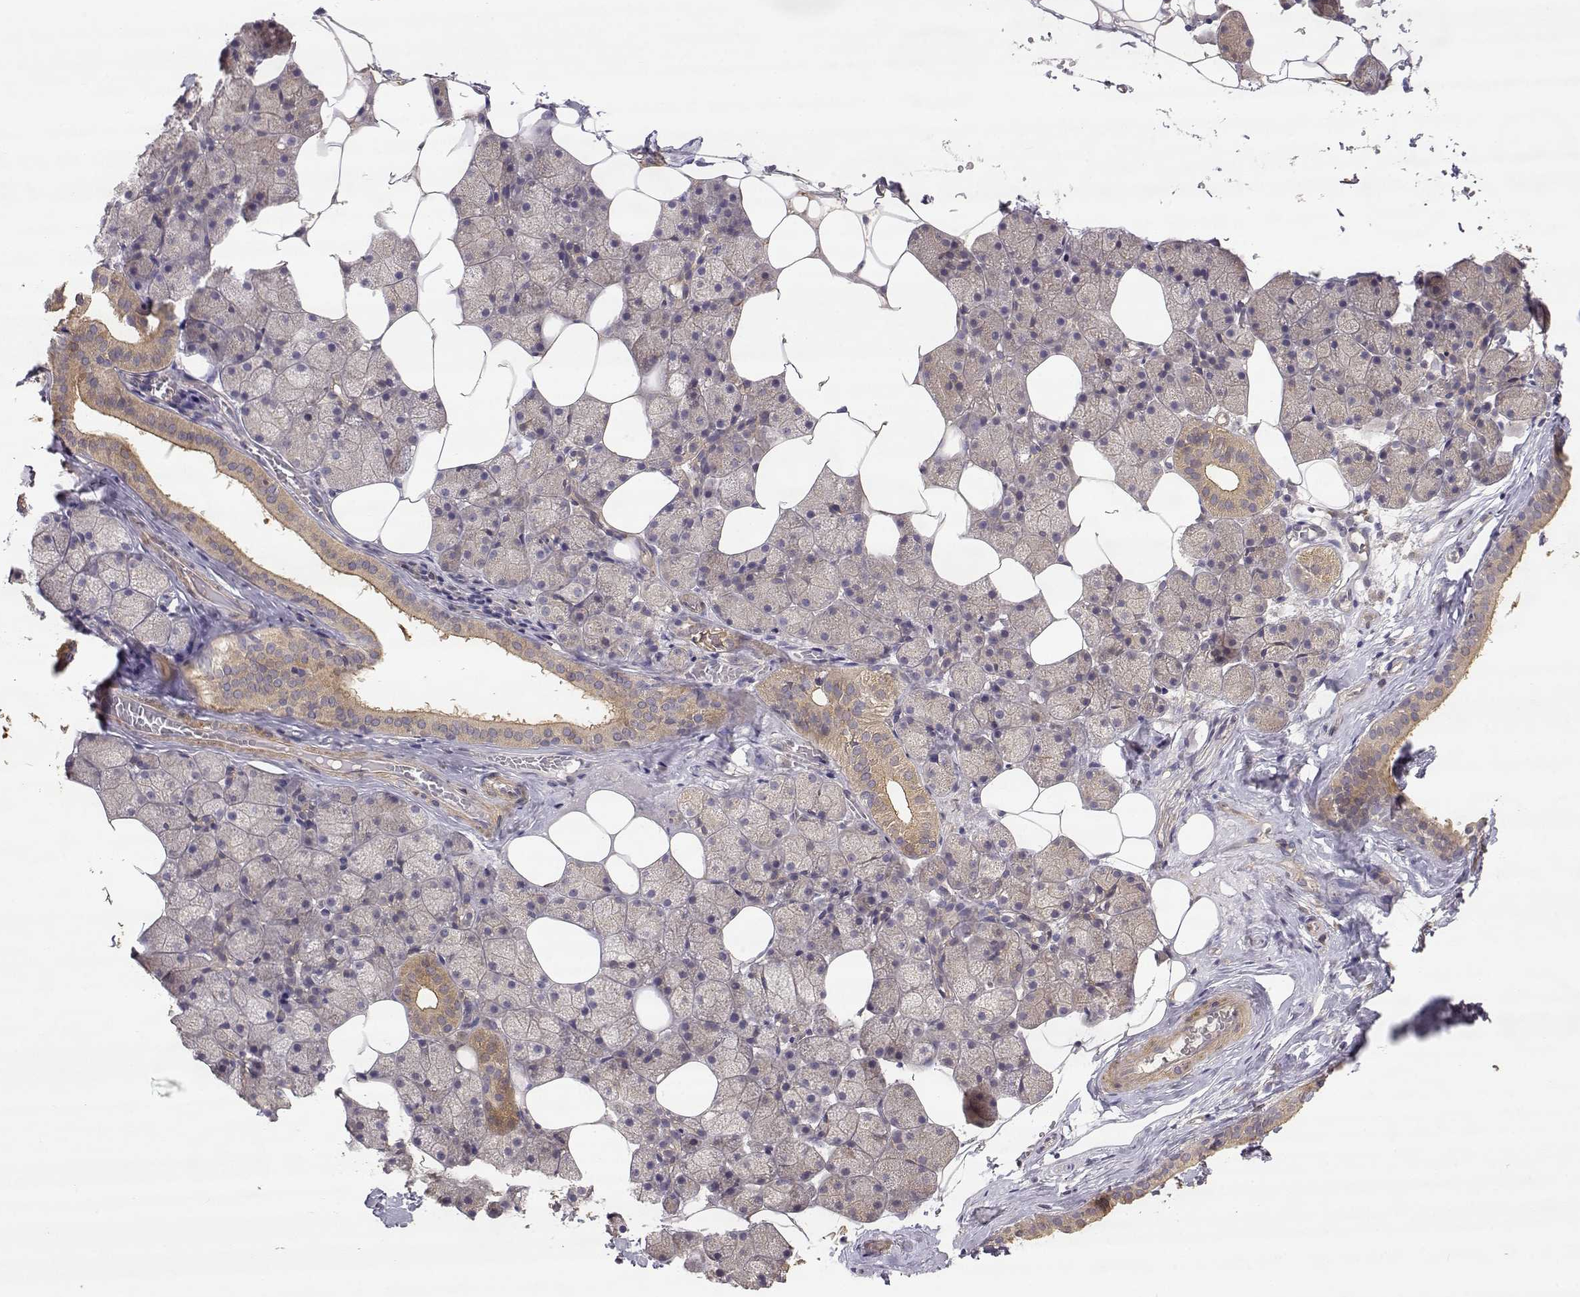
{"staining": {"intensity": "weak", "quantity": "<25%", "location": "cytoplasmic/membranous"}, "tissue": "salivary gland", "cell_type": "Glandular cells", "image_type": "normal", "snomed": [{"axis": "morphology", "description": "Normal tissue, NOS"}, {"axis": "topography", "description": "Salivary gland"}], "caption": "Immunohistochemistry (IHC) of normal human salivary gland exhibits no staining in glandular cells.", "gene": "CRIM1", "patient": {"sex": "male", "age": 38}}